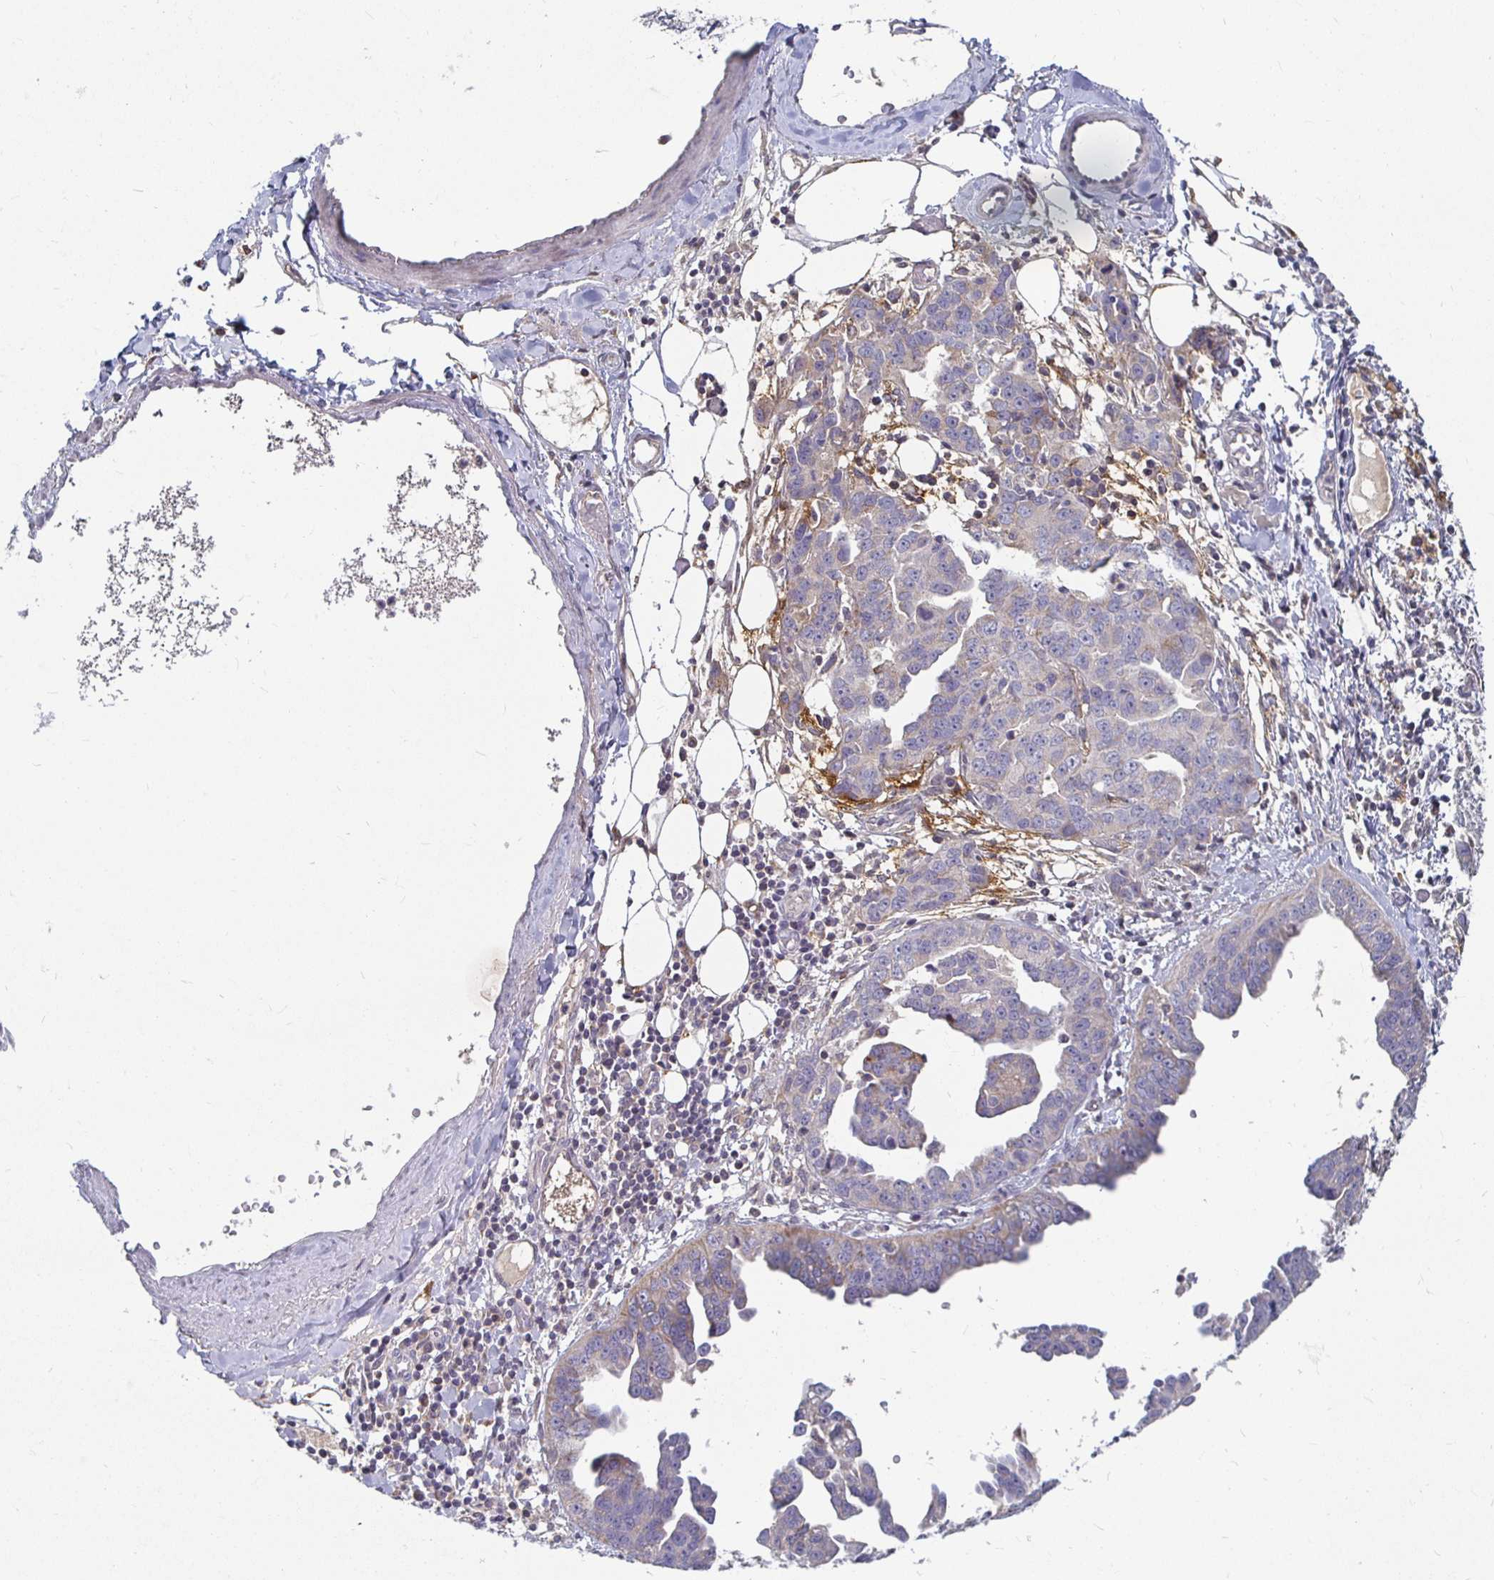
{"staining": {"intensity": "negative", "quantity": "none", "location": "none"}, "tissue": "ovarian cancer", "cell_type": "Tumor cells", "image_type": "cancer", "snomed": [{"axis": "morphology", "description": "Cystadenocarcinoma, serous, NOS"}, {"axis": "topography", "description": "Ovary"}], "caption": "High magnification brightfield microscopy of ovarian cancer (serous cystadenocarcinoma) stained with DAB (brown) and counterstained with hematoxylin (blue): tumor cells show no significant expression.", "gene": "RNF144B", "patient": {"sex": "female", "age": 75}}